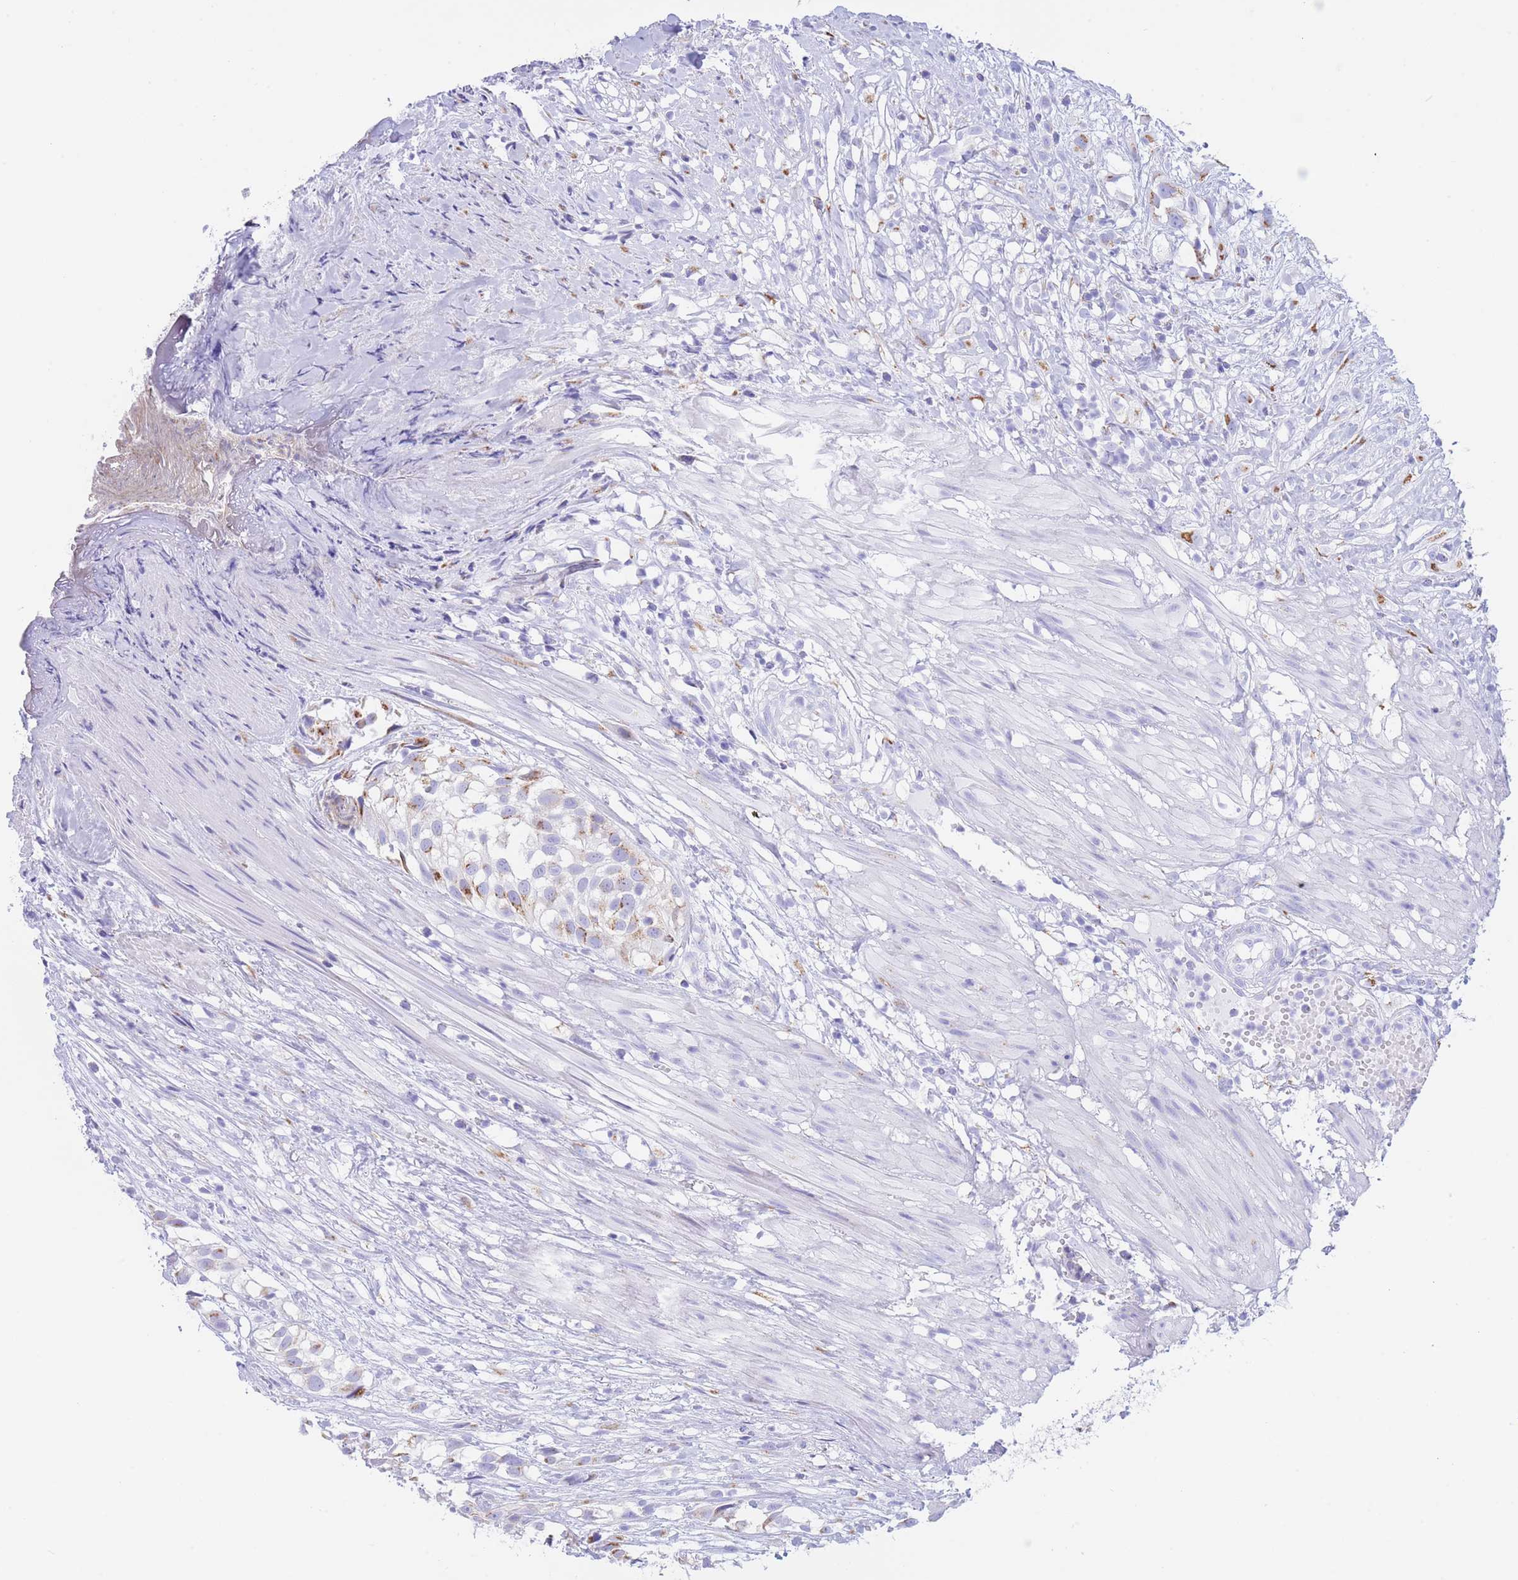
{"staining": {"intensity": "strong", "quantity": "25%-75%", "location": "cytoplasmic/membranous"}, "tissue": "urothelial cancer", "cell_type": "Tumor cells", "image_type": "cancer", "snomed": [{"axis": "morphology", "description": "Urothelial carcinoma, High grade"}, {"axis": "topography", "description": "Urinary bladder"}], "caption": "Urothelial cancer stained with DAB (3,3'-diaminobenzidine) IHC shows high levels of strong cytoplasmic/membranous staining in about 25%-75% of tumor cells. (IHC, brightfield microscopy, high magnification).", "gene": "FAM3C", "patient": {"sex": "male", "age": 56}}